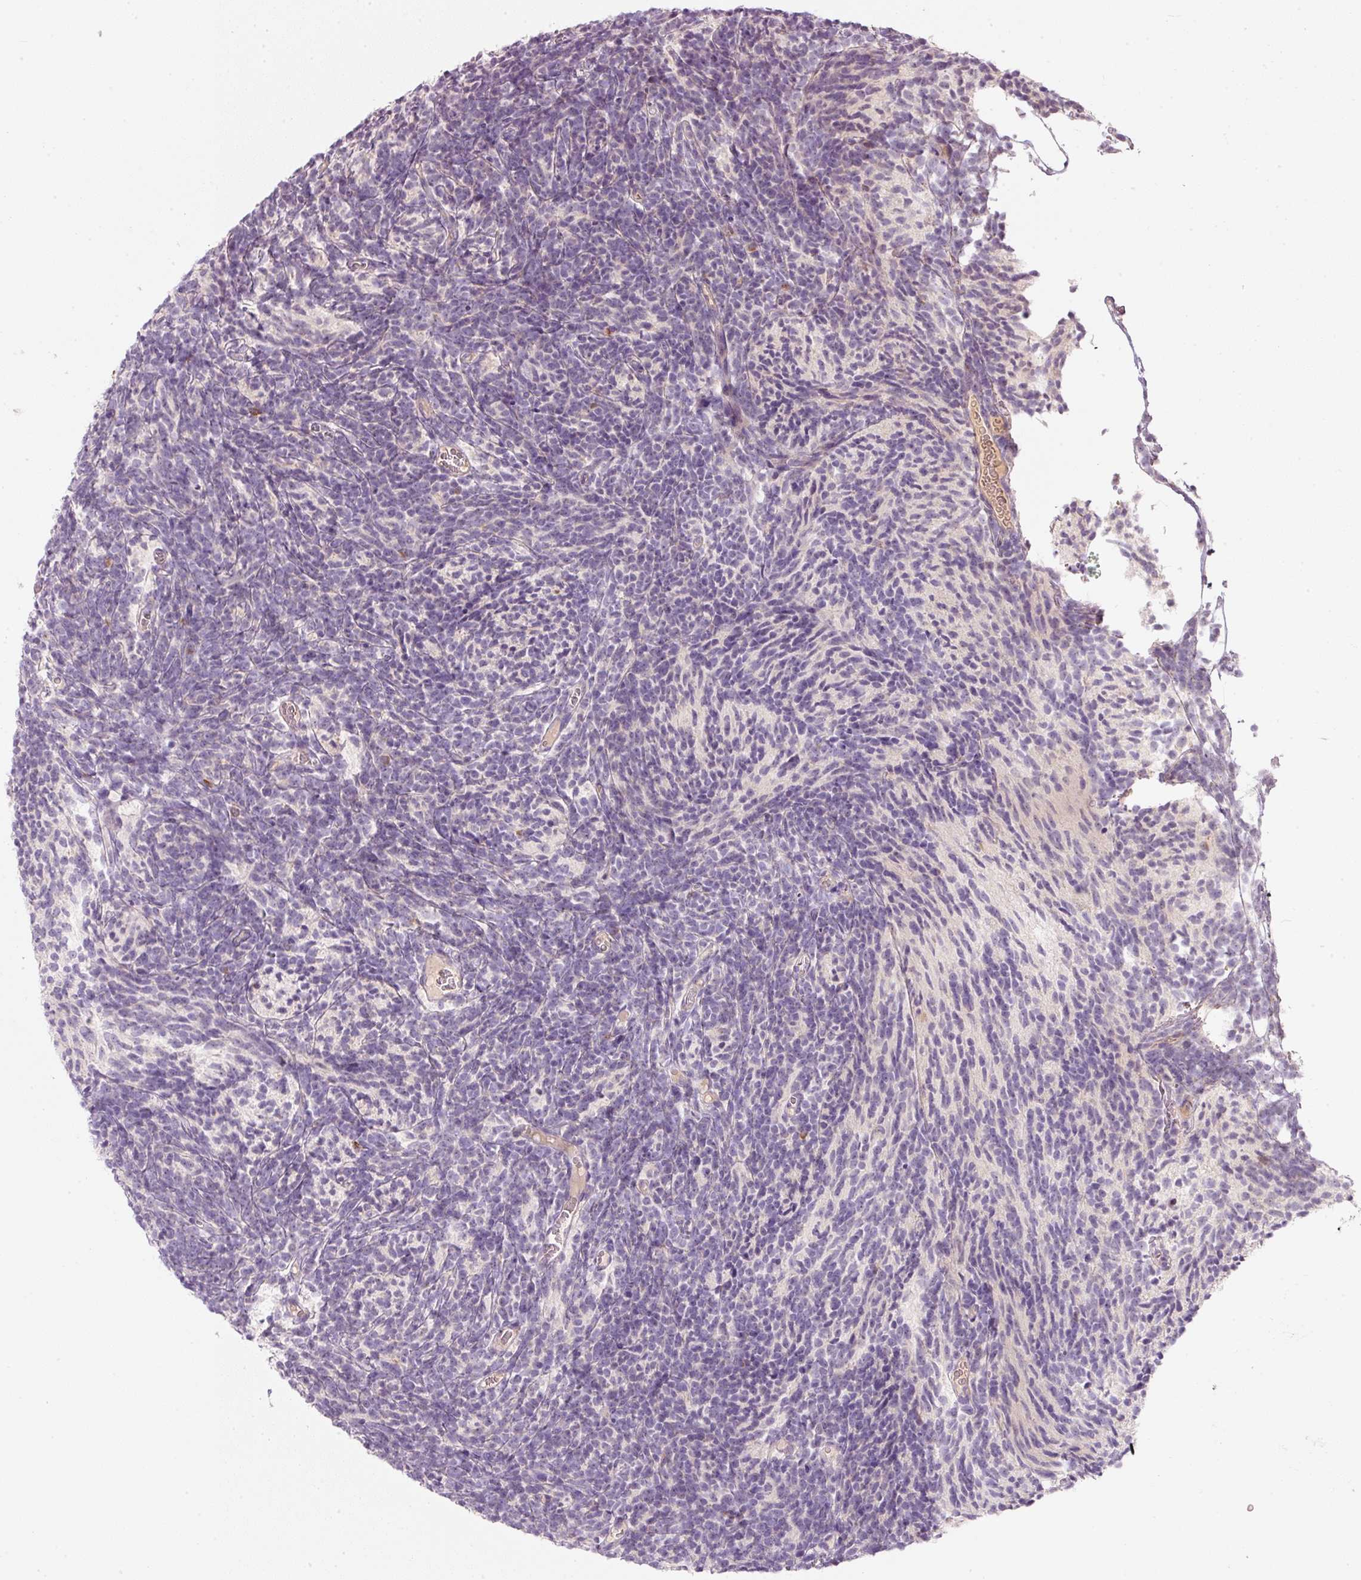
{"staining": {"intensity": "negative", "quantity": "none", "location": "none"}, "tissue": "glioma", "cell_type": "Tumor cells", "image_type": "cancer", "snomed": [{"axis": "morphology", "description": "Glioma, malignant, Low grade"}, {"axis": "topography", "description": "Brain"}], "caption": "A high-resolution micrograph shows immunohistochemistry (IHC) staining of glioma, which displays no significant staining in tumor cells. (DAB immunohistochemistry (IHC) visualized using brightfield microscopy, high magnification).", "gene": "TMEM37", "patient": {"sex": "female", "age": 1}}